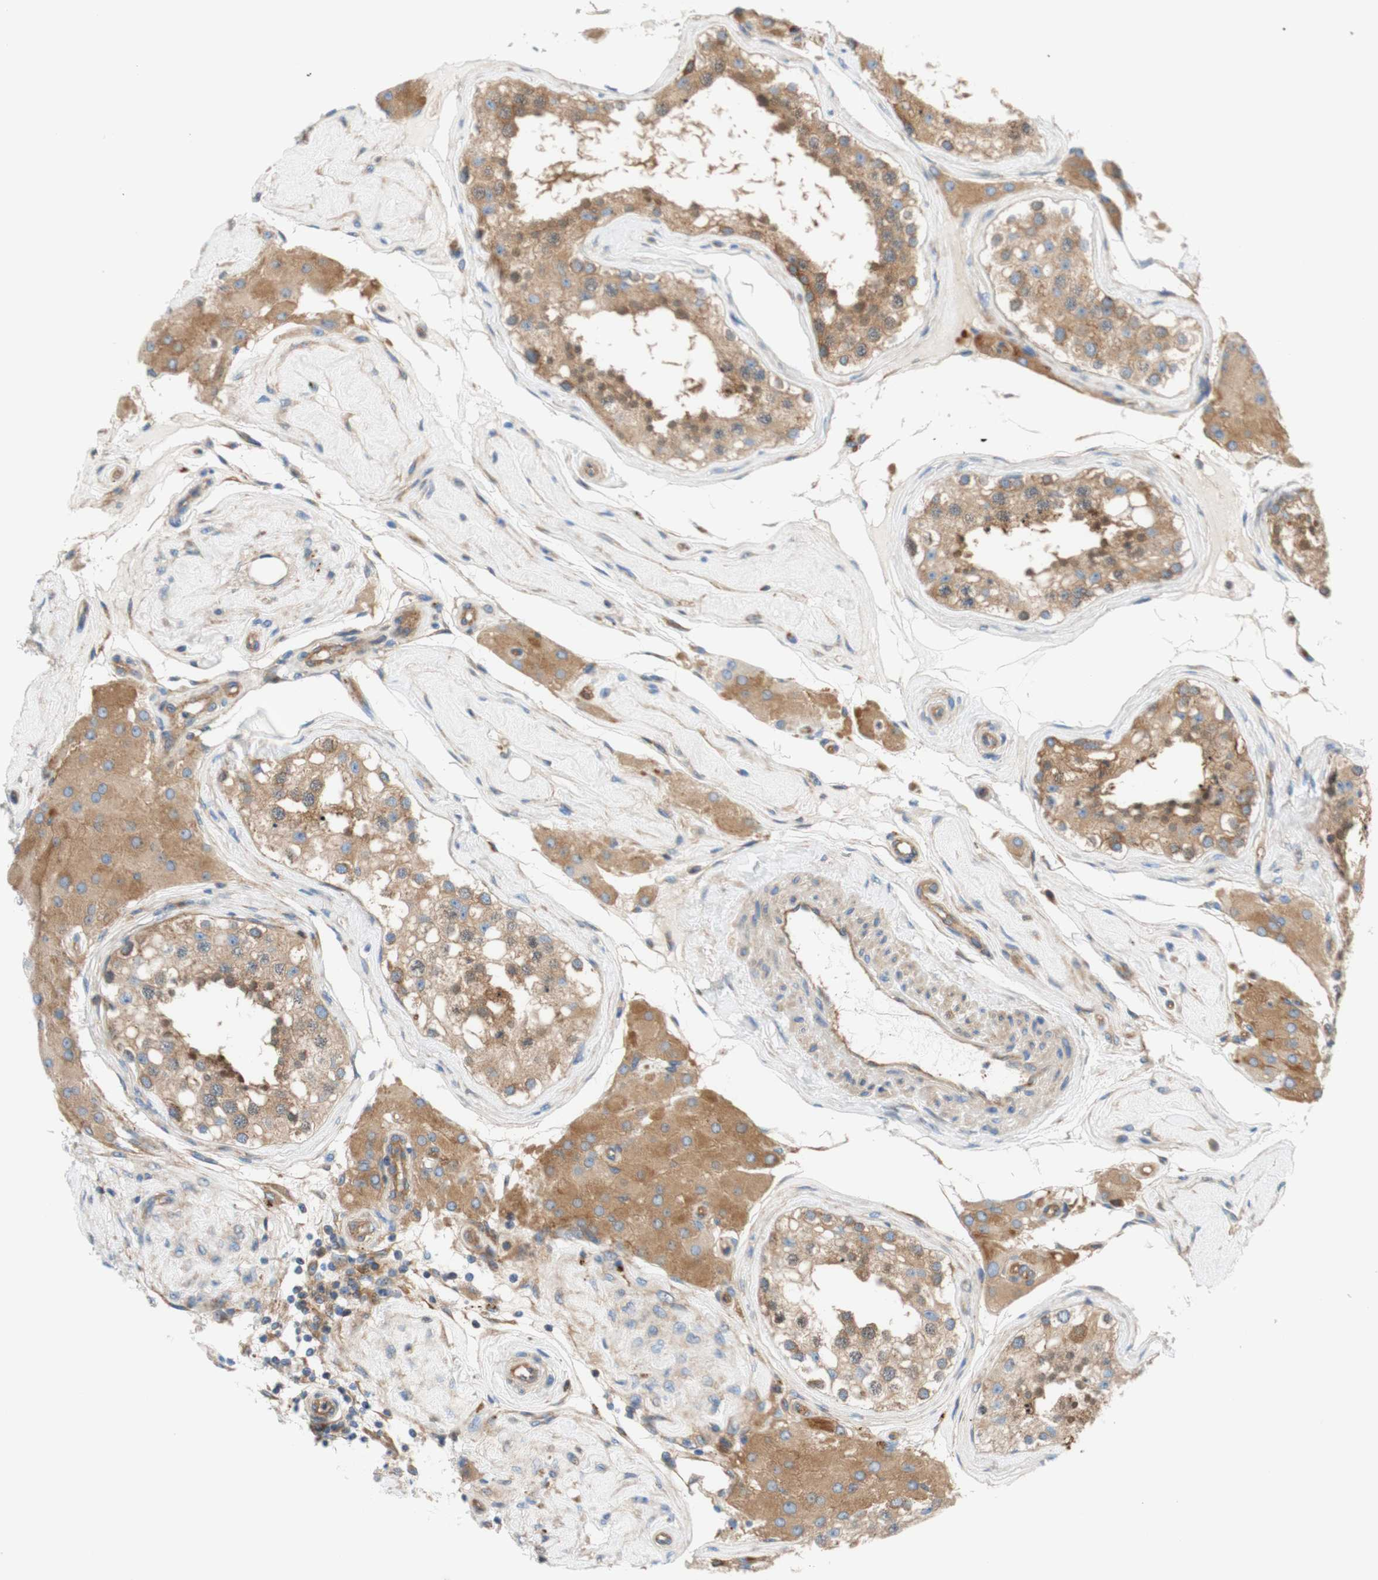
{"staining": {"intensity": "weak", "quantity": ">75%", "location": "cytoplasmic/membranous"}, "tissue": "testis", "cell_type": "Cells in seminiferous ducts", "image_type": "normal", "snomed": [{"axis": "morphology", "description": "Normal tissue, NOS"}, {"axis": "topography", "description": "Testis"}], "caption": "The immunohistochemical stain labels weak cytoplasmic/membranous expression in cells in seminiferous ducts of unremarkable testis.", "gene": "STOM", "patient": {"sex": "male", "age": 68}}